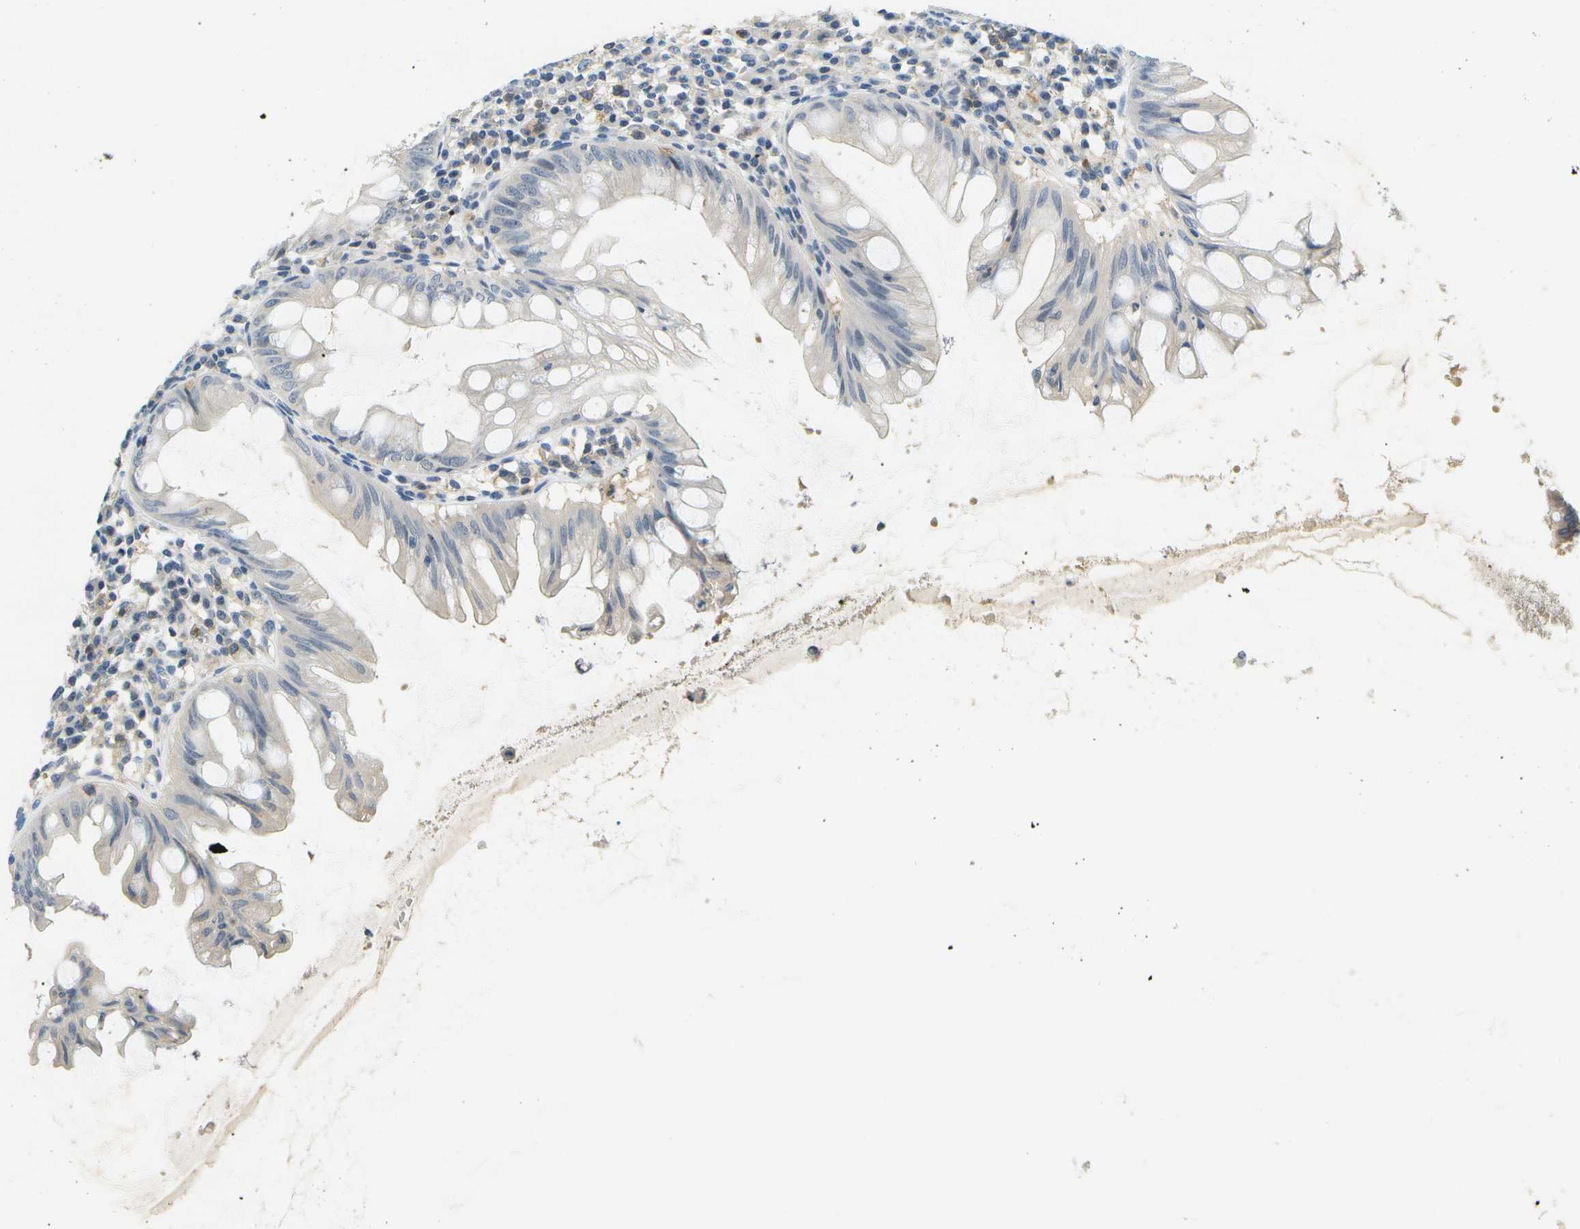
{"staining": {"intensity": "negative", "quantity": "none", "location": "none"}, "tissue": "appendix", "cell_type": "Glandular cells", "image_type": "normal", "snomed": [{"axis": "morphology", "description": "Normal tissue, NOS"}, {"axis": "topography", "description": "Appendix"}], "caption": "IHC image of benign human appendix stained for a protein (brown), which demonstrates no positivity in glandular cells. Nuclei are stained in blue.", "gene": "RASGRP2", "patient": {"sex": "male", "age": 56}}